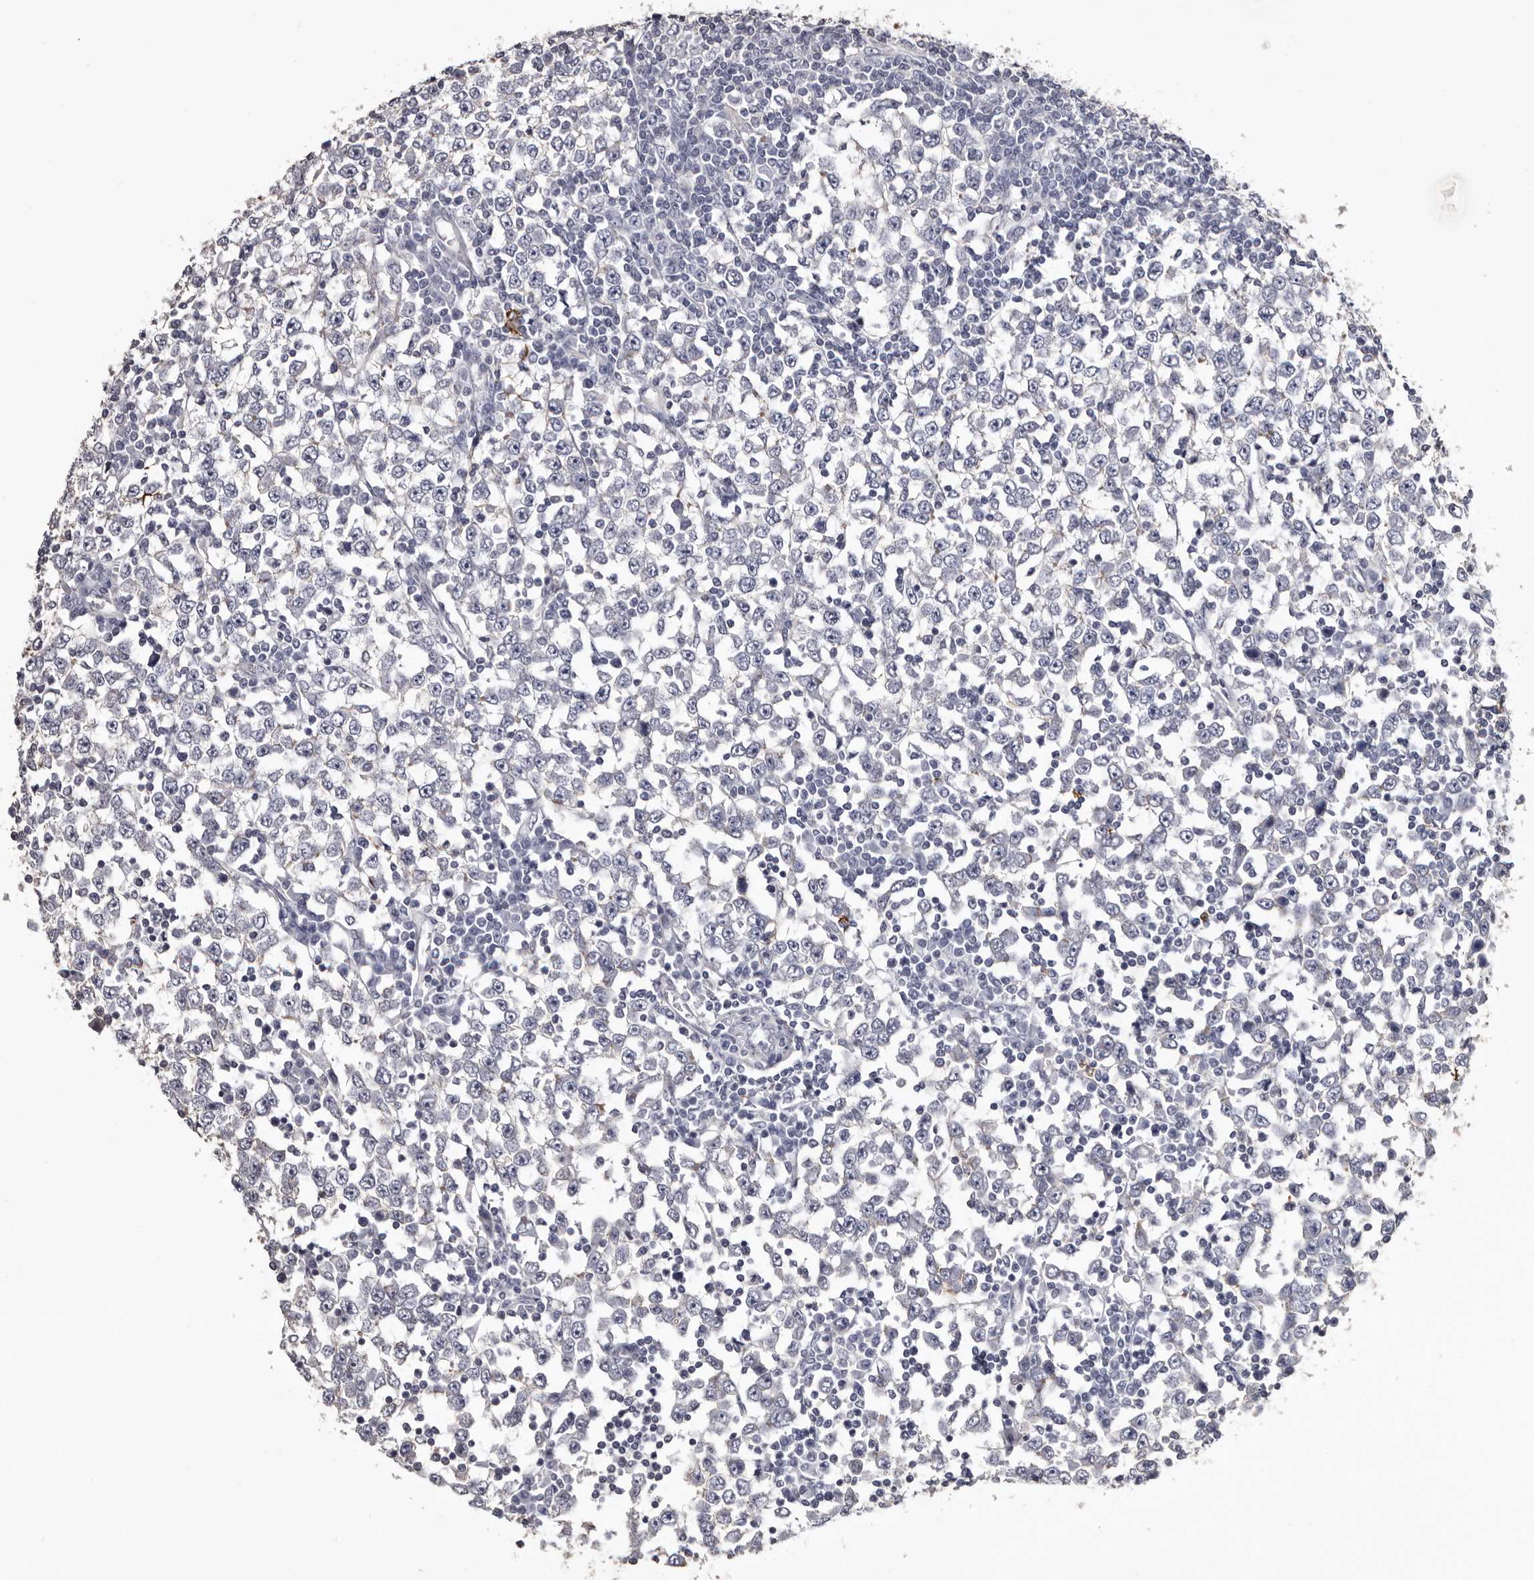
{"staining": {"intensity": "negative", "quantity": "none", "location": "none"}, "tissue": "testis cancer", "cell_type": "Tumor cells", "image_type": "cancer", "snomed": [{"axis": "morphology", "description": "Seminoma, NOS"}, {"axis": "topography", "description": "Testis"}], "caption": "This is an IHC micrograph of human testis cancer. There is no expression in tumor cells.", "gene": "LAD1", "patient": {"sex": "male", "age": 65}}